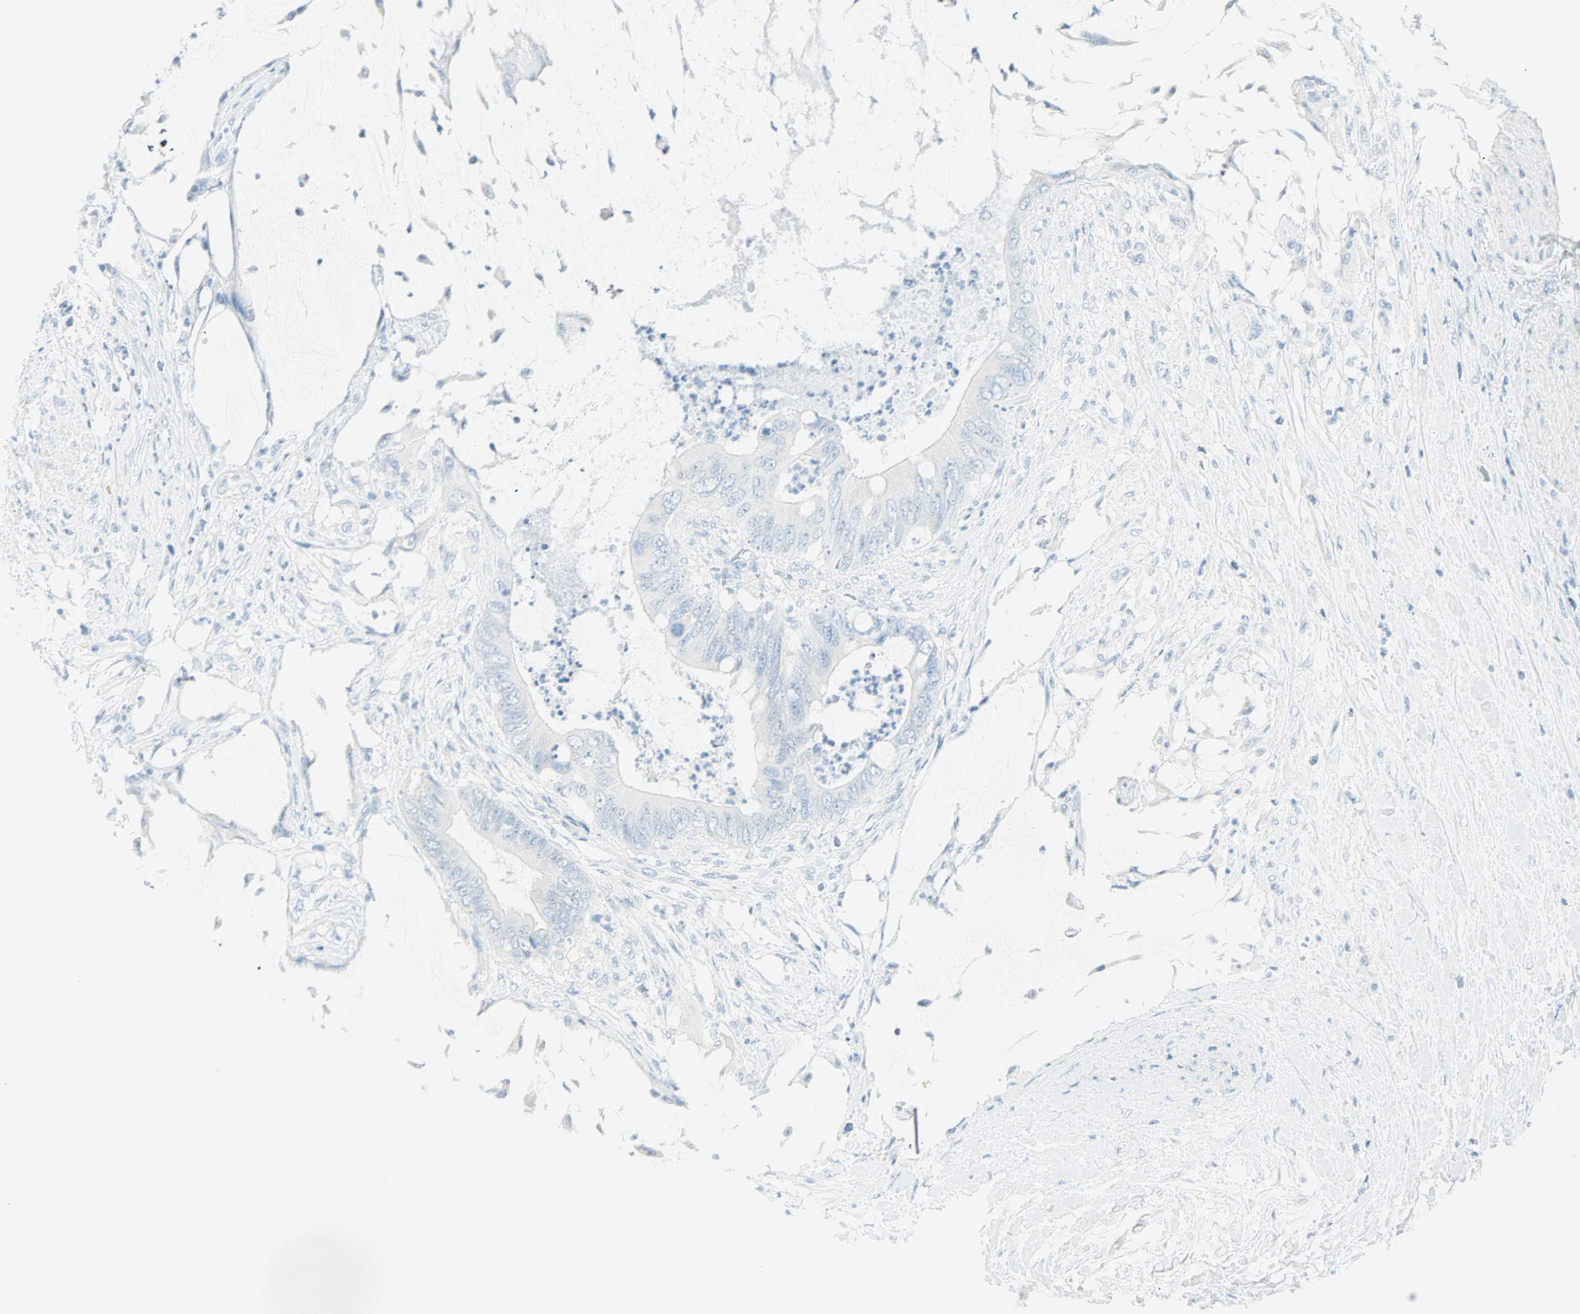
{"staining": {"intensity": "negative", "quantity": "none", "location": "none"}, "tissue": "colorectal cancer", "cell_type": "Tumor cells", "image_type": "cancer", "snomed": [{"axis": "morphology", "description": "Adenocarcinoma, NOS"}, {"axis": "topography", "description": "Rectum"}], "caption": "Immunohistochemistry (IHC) of human adenocarcinoma (colorectal) shows no expression in tumor cells. Nuclei are stained in blue.", "gene": "NES", "patient": {"sex": "female", "age": 77}}